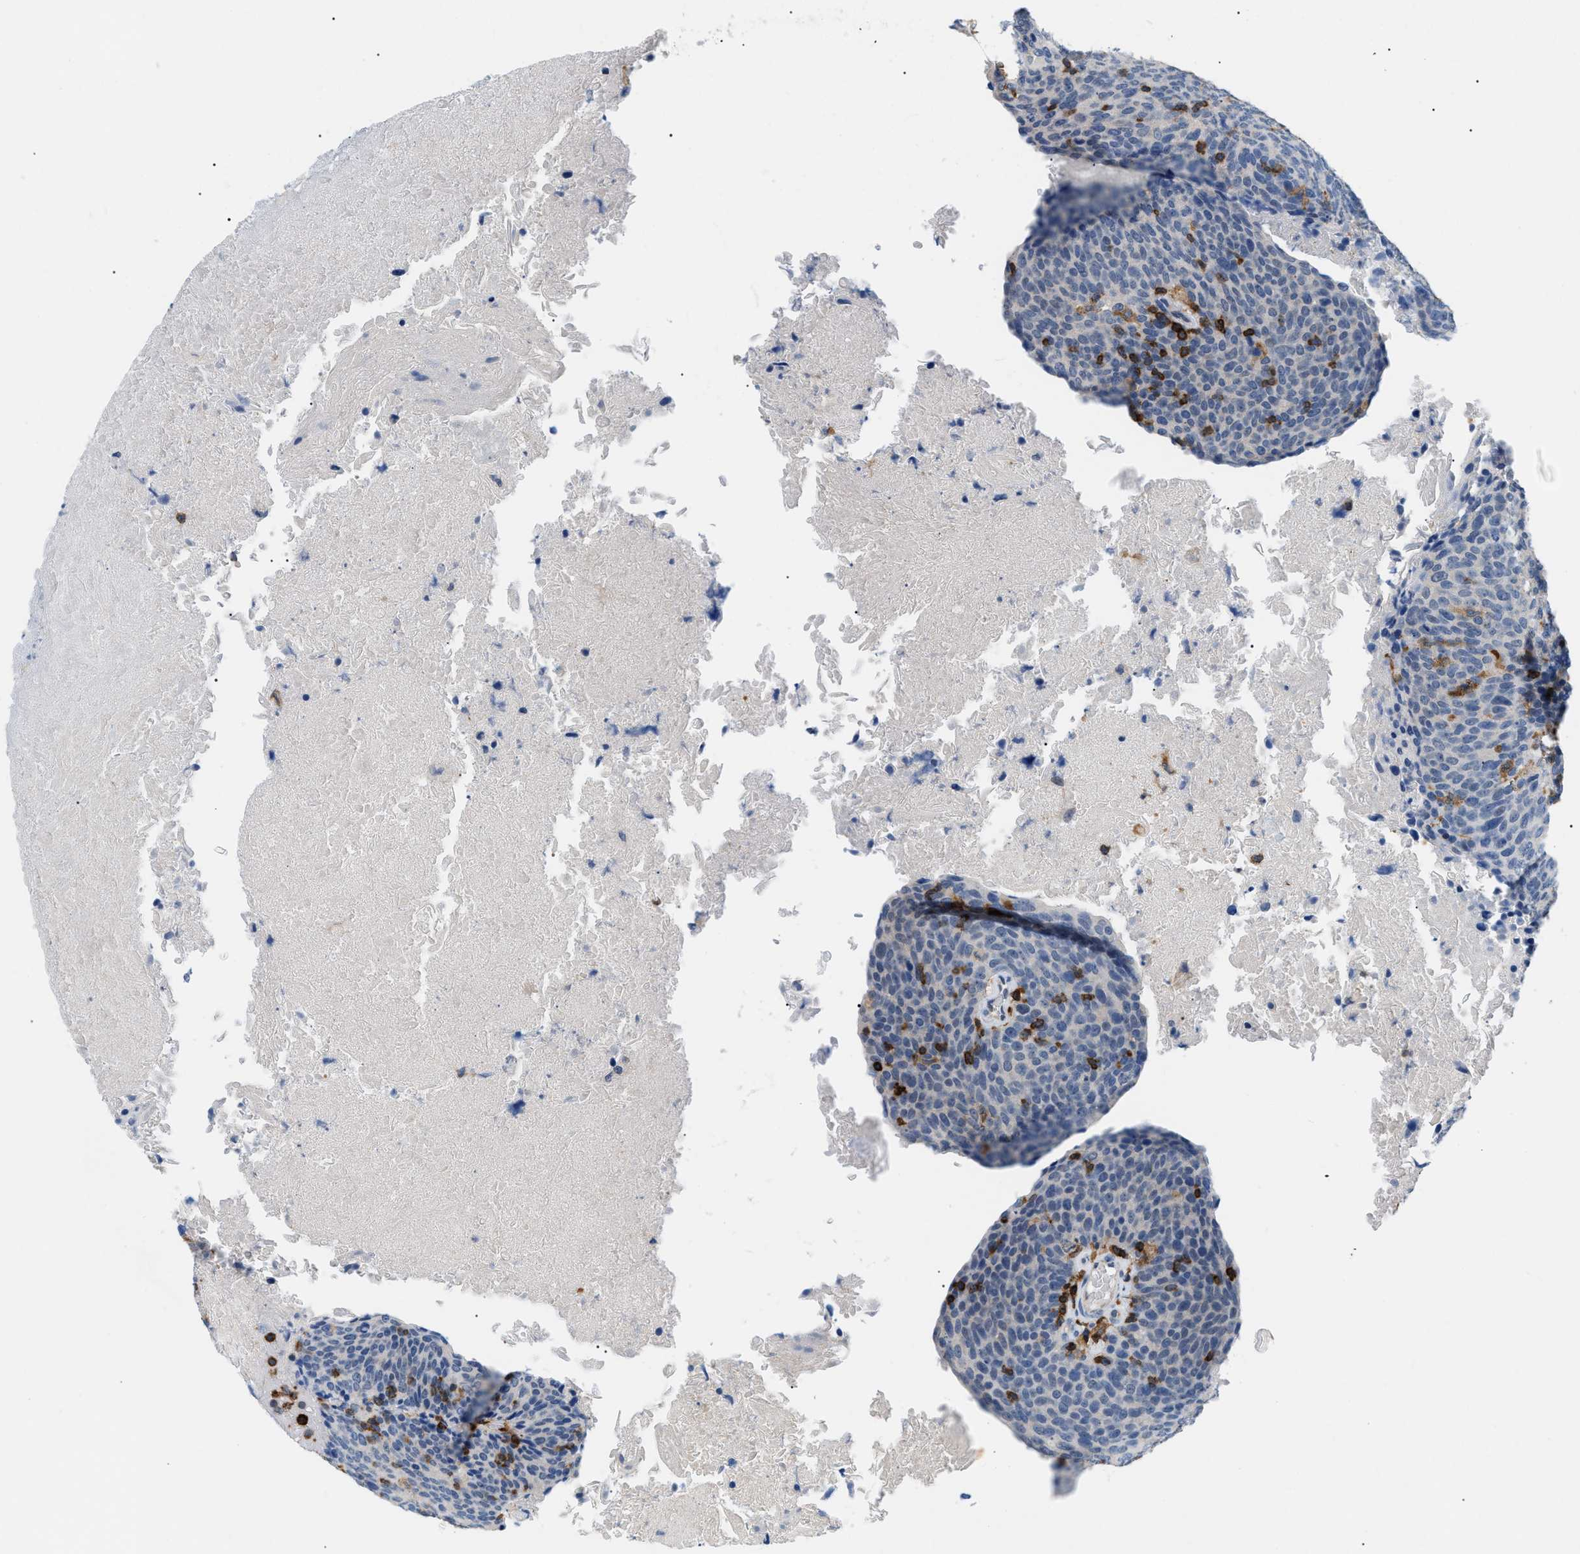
{"staining": {"intensity": "negative", "quantity": "none", "location": "none"}, "tissue": "head and neck cancer", "cell_type": "Tumor cells", "image_type": "cancer", "snomed": [{"axis": "morphology", "description": "Squamous cell carcinoma, NOS"}, {"axis": "morphology", "description": "Squamous cell carcinoma, metastatic, NOS"}, {"axis": "topography", "description": "Lymph node"}, {"axis": "topography", "description": "Head-Neck"}], "caption": "An immunohistochemistry (IHC) histopathology image of head and neck cancer (metastatic squamous cell carcinoma) is shown. There is no staining in tumor cells of head and neck cancer (metastatic squamous cell carcinoma).", "gene": "INPP5D", "patient": {"sex": "male", "age": 62}}